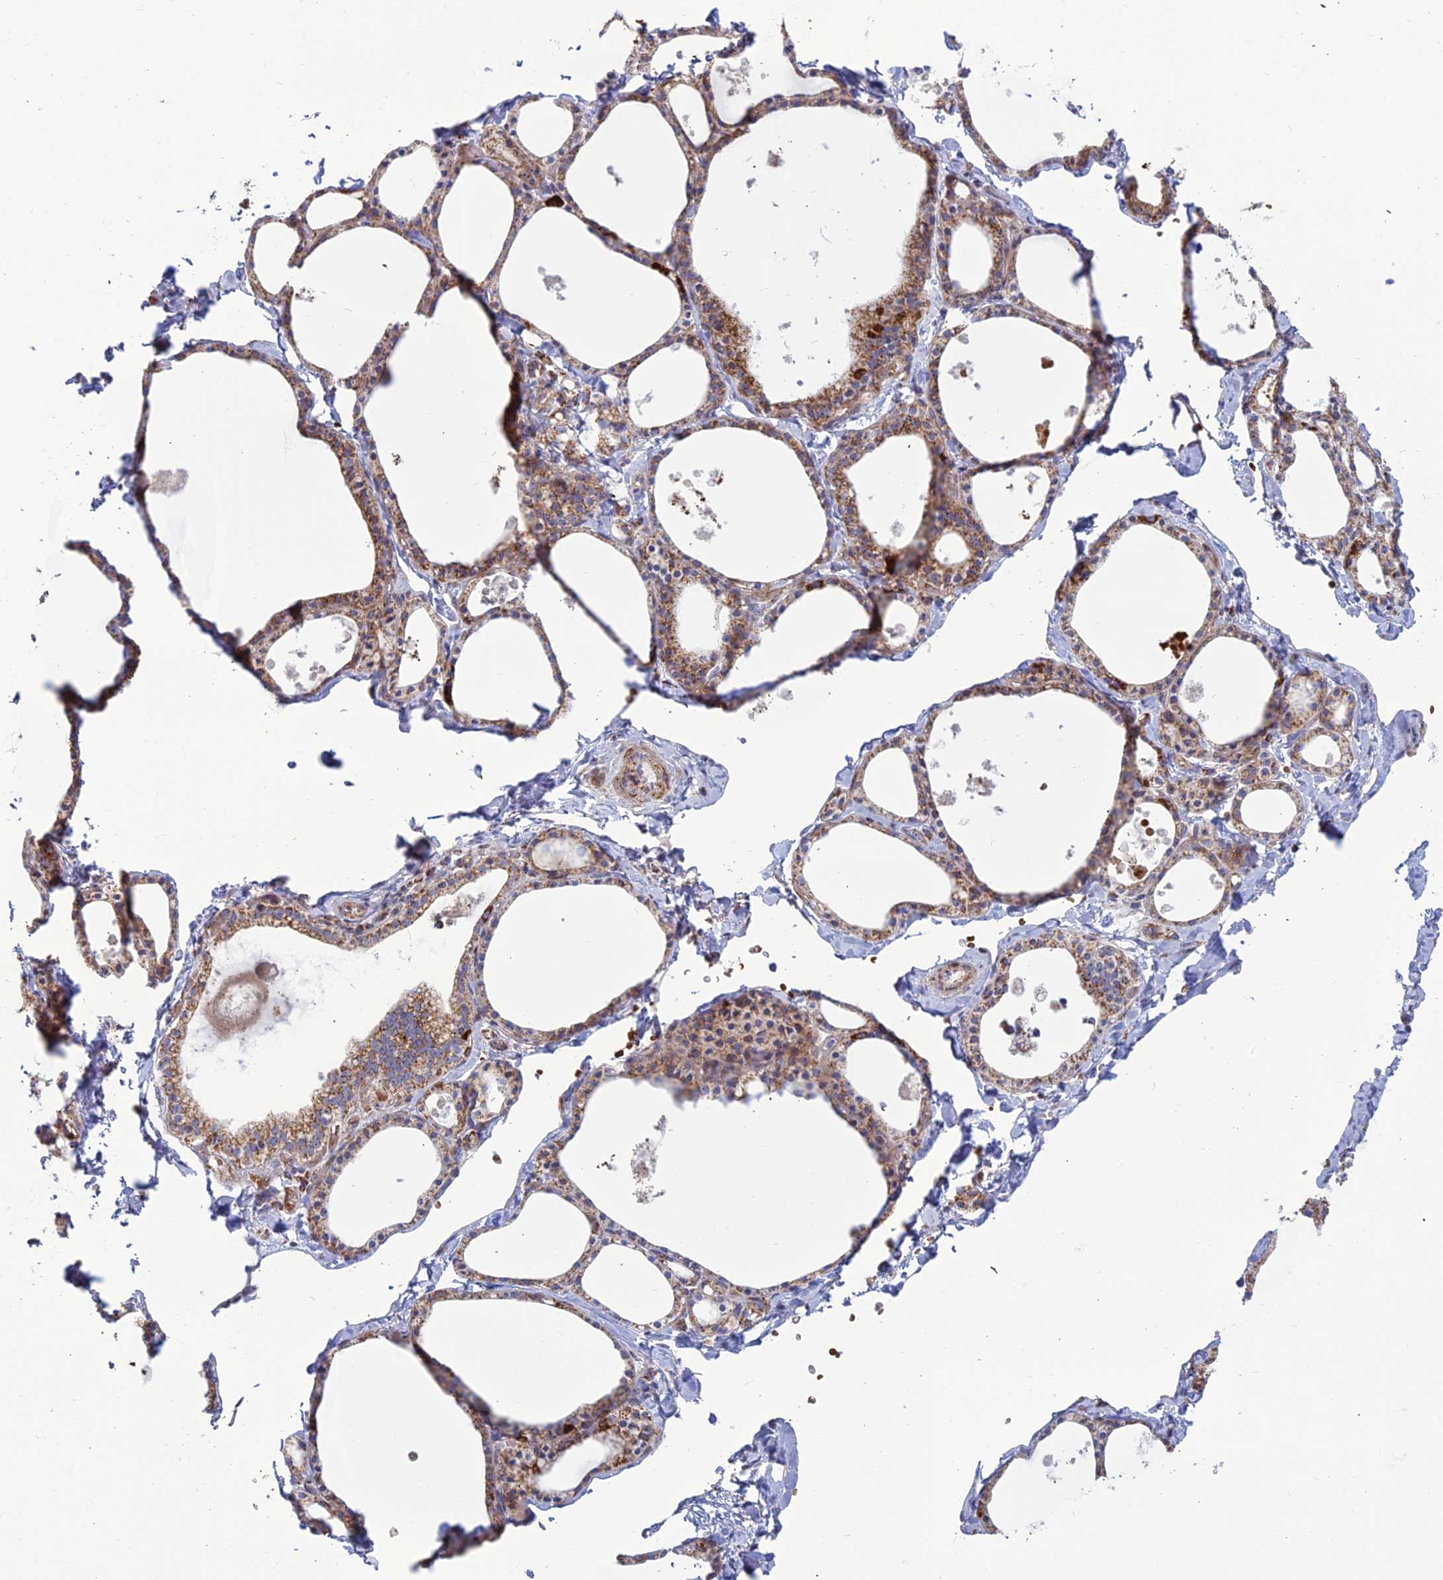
{"staining": {"intensity": "moderate", "quantity": ">75%", "location": "cytoplasmic/membranous"}, "tissue": "thyroid gland", "cell_type": "Glandular cells", "image_type": "normal", "snomed": [{"axis": "morphology", "description": "Normal tissue, NOS"}, {"axis": "topography", "description": "Thyroid gland"}], "caption": "Protein analysis of benign thyroid gland reveals moderate cytoplasmic/membranous positivity in about >75% of glandular cells.", "gene": "SLC35F4", "patient": {"sex": "male", "age": 56}}